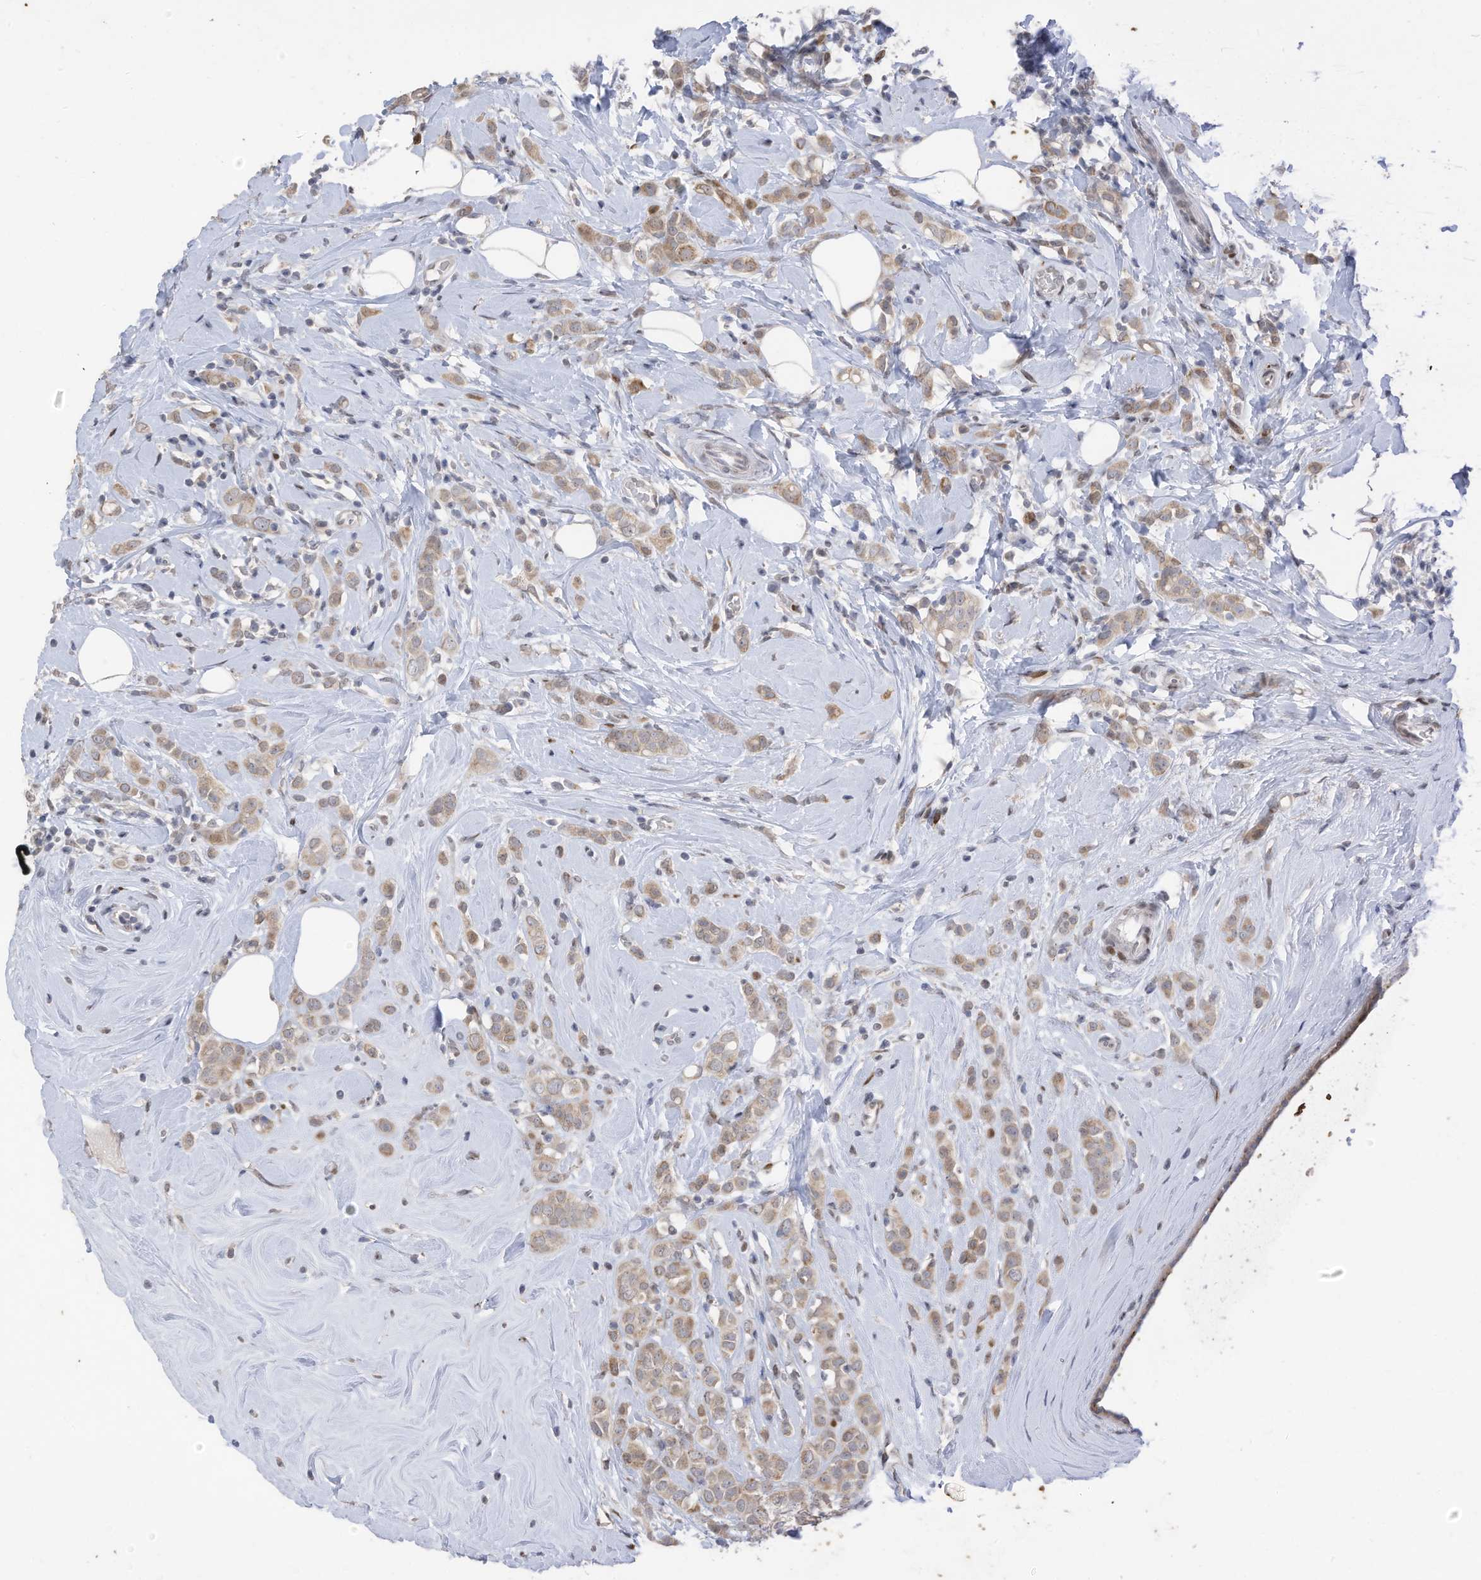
{"staining": {"intensity": "weak", "quantity": "25%-75%", "location": "cytoplasmic/membranous"}, "tissue": "breast cancer", "cell_type": "Tumor cells", "image_type": "cancer", "snomed": [{"axis": "morphology", "description": "Lobular carcinoma"}, {"axis": "topography", "description": "Breast"}], "caption": "Breast lobular carcinoma tissue exhibits weak cytoplasmic/membranous staining in approximately 25%-75% of tumor cells", "gene": "RABL3", "patient": {"sex": "female", "age": 47}}